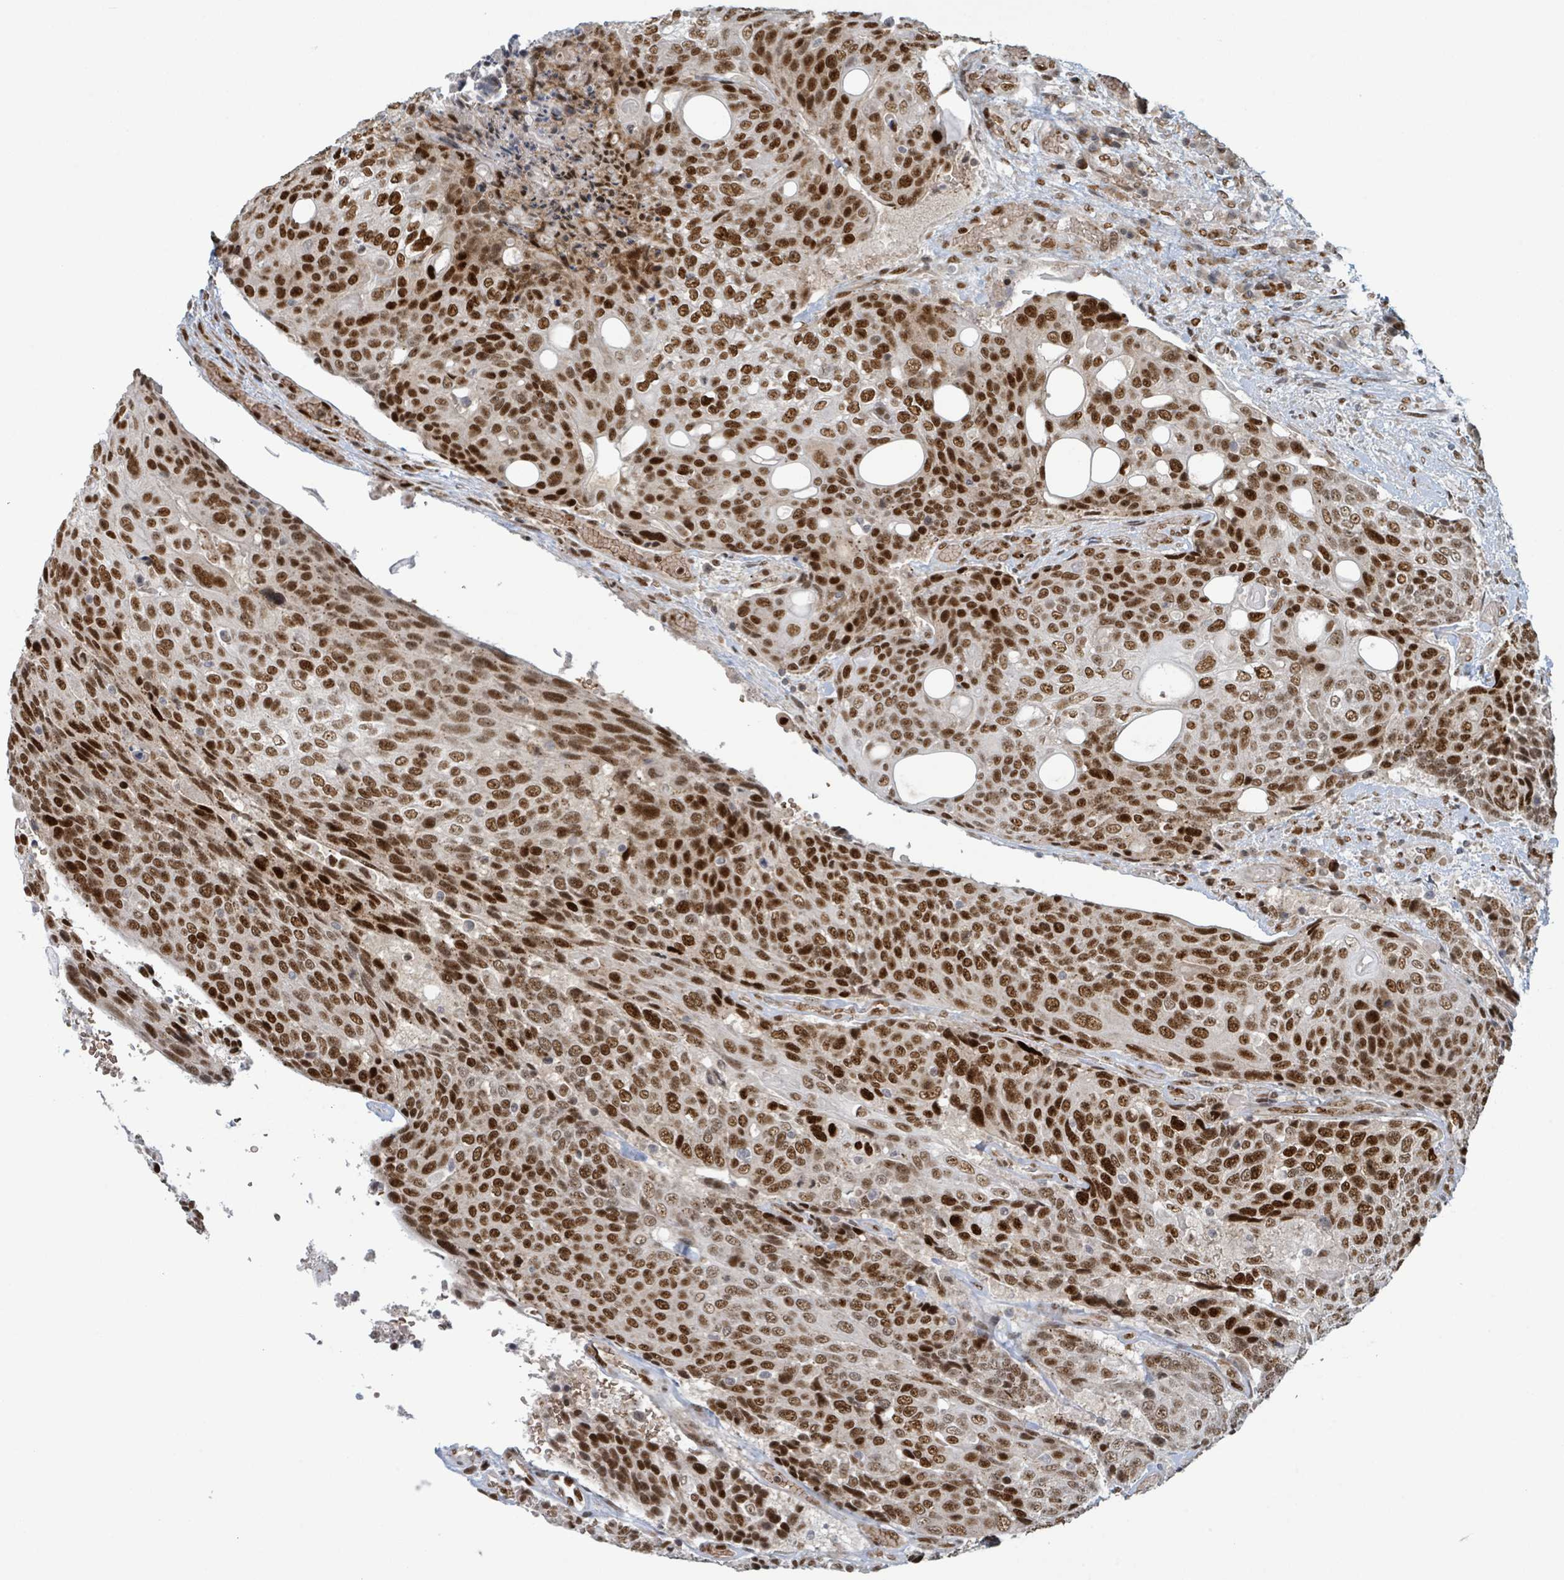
{"staining": {"intensity": "strong", "quantity": ">75%", "location": "nuclear"}, "tissue": "urothelial cancer", "cell_type": "Tumor cells", "image_type": "cancer", "snomed": [{"axis": "morphology", "description": "Urothelial carcinoma, High grade"}, {"axis": "topography", "description": "Urinary bladder"}], "caption": "Immunohistochemical staining of human urothelial cancer displays strong nuclear protein positivity in about >75% of tumor cells.", "gene": "KLF3", "patient": {"sex": "female", "age": 70}}